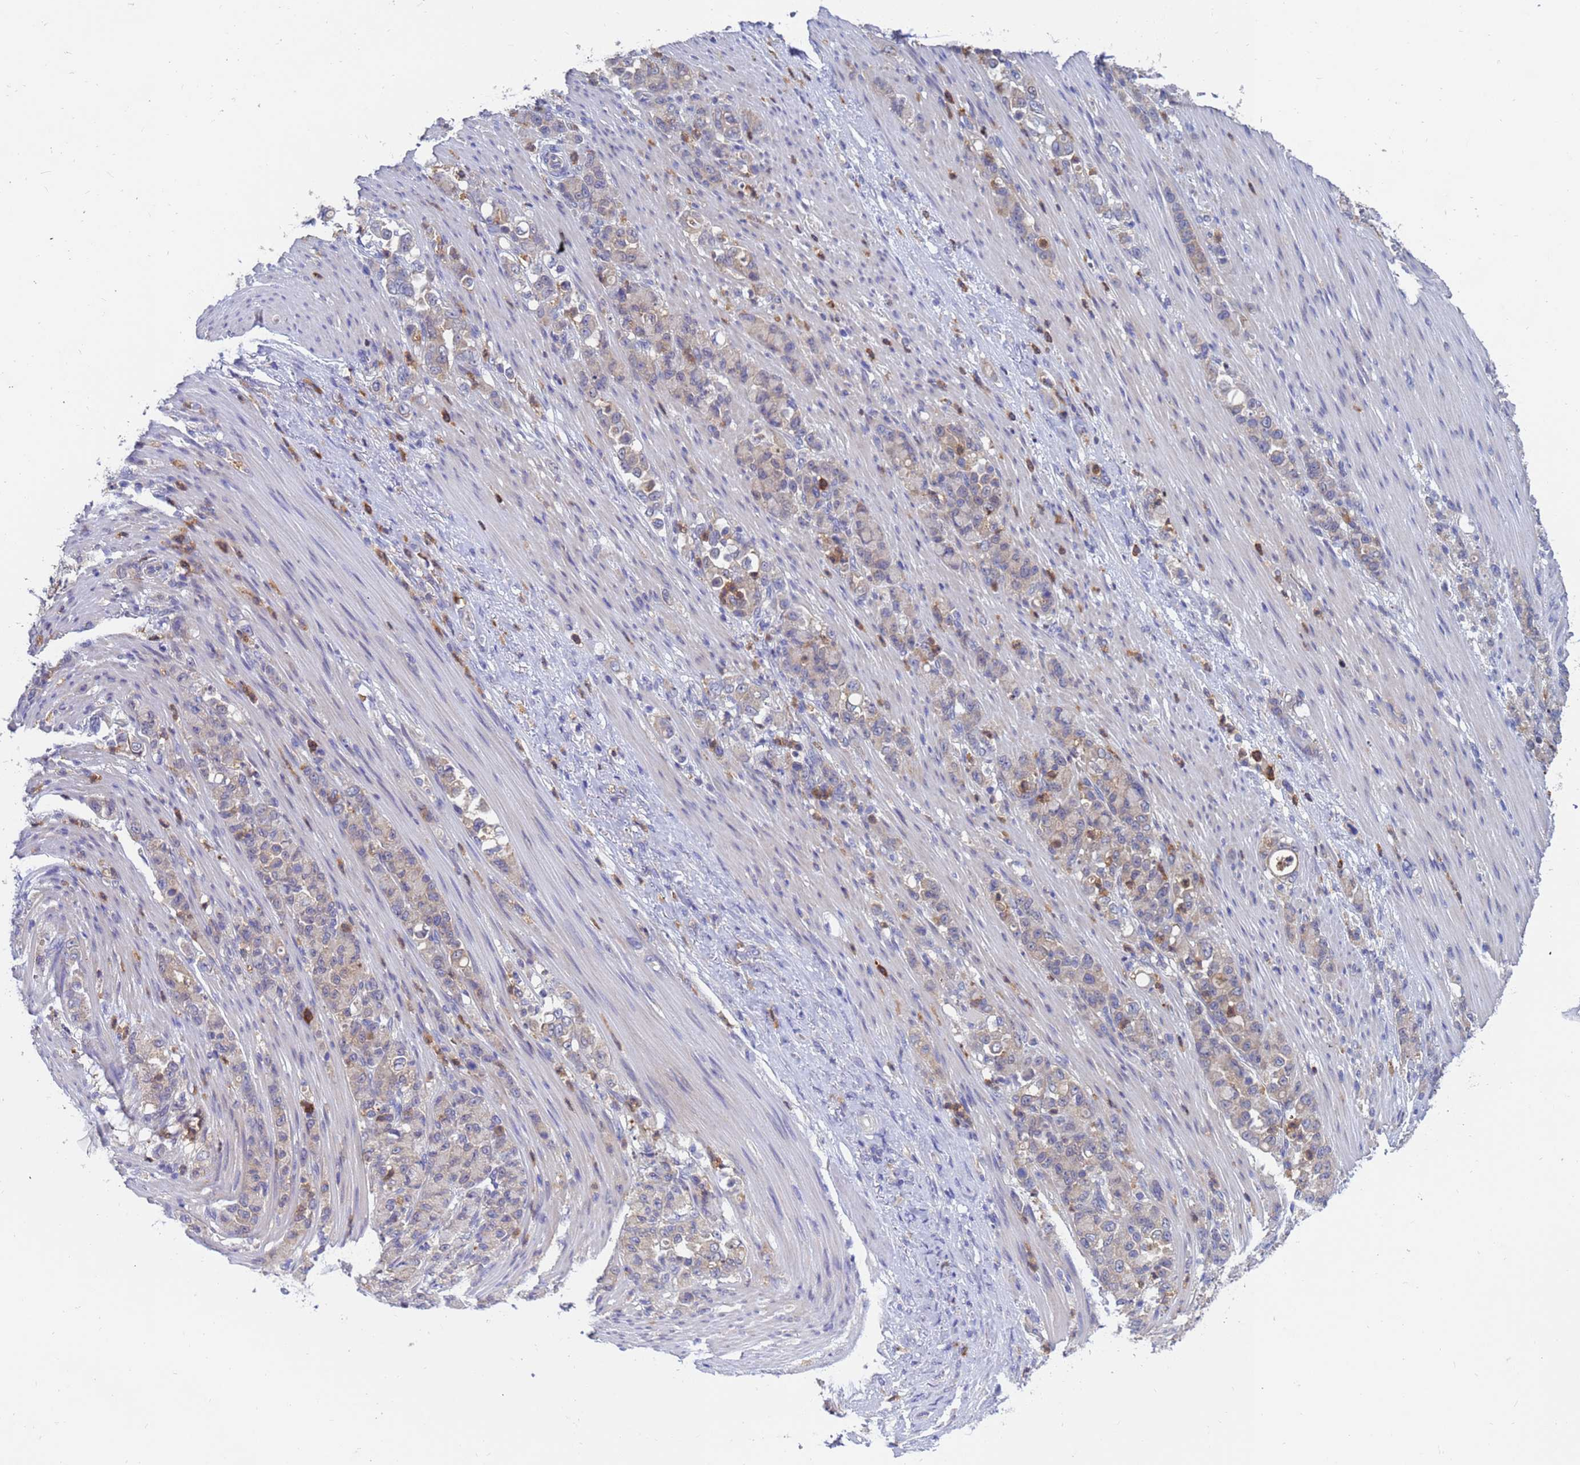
{"staining": {"intensity": "weak", "quantity": "<25%", "location": "cytoplasmic/membranous"}, "tissue": "stomach cancer", "cell_type": "Tumor cells", "image_type": "cancer", "snomed": [{"axis": "morphology", "description": "Normal tissue, NOS"}, {"axis": "morphology", "description": "Adenocarcinoma, NOS"}, {"axis": "topography", "description": "Stomach"}], "caption": "This is a micrograph of IHC staining of stomach cancer, which shows no expression in tumor cells. Nuclei are stained in blue.", "gene": "TTLL11", "patient": {"sex": "female", "age": 79}}